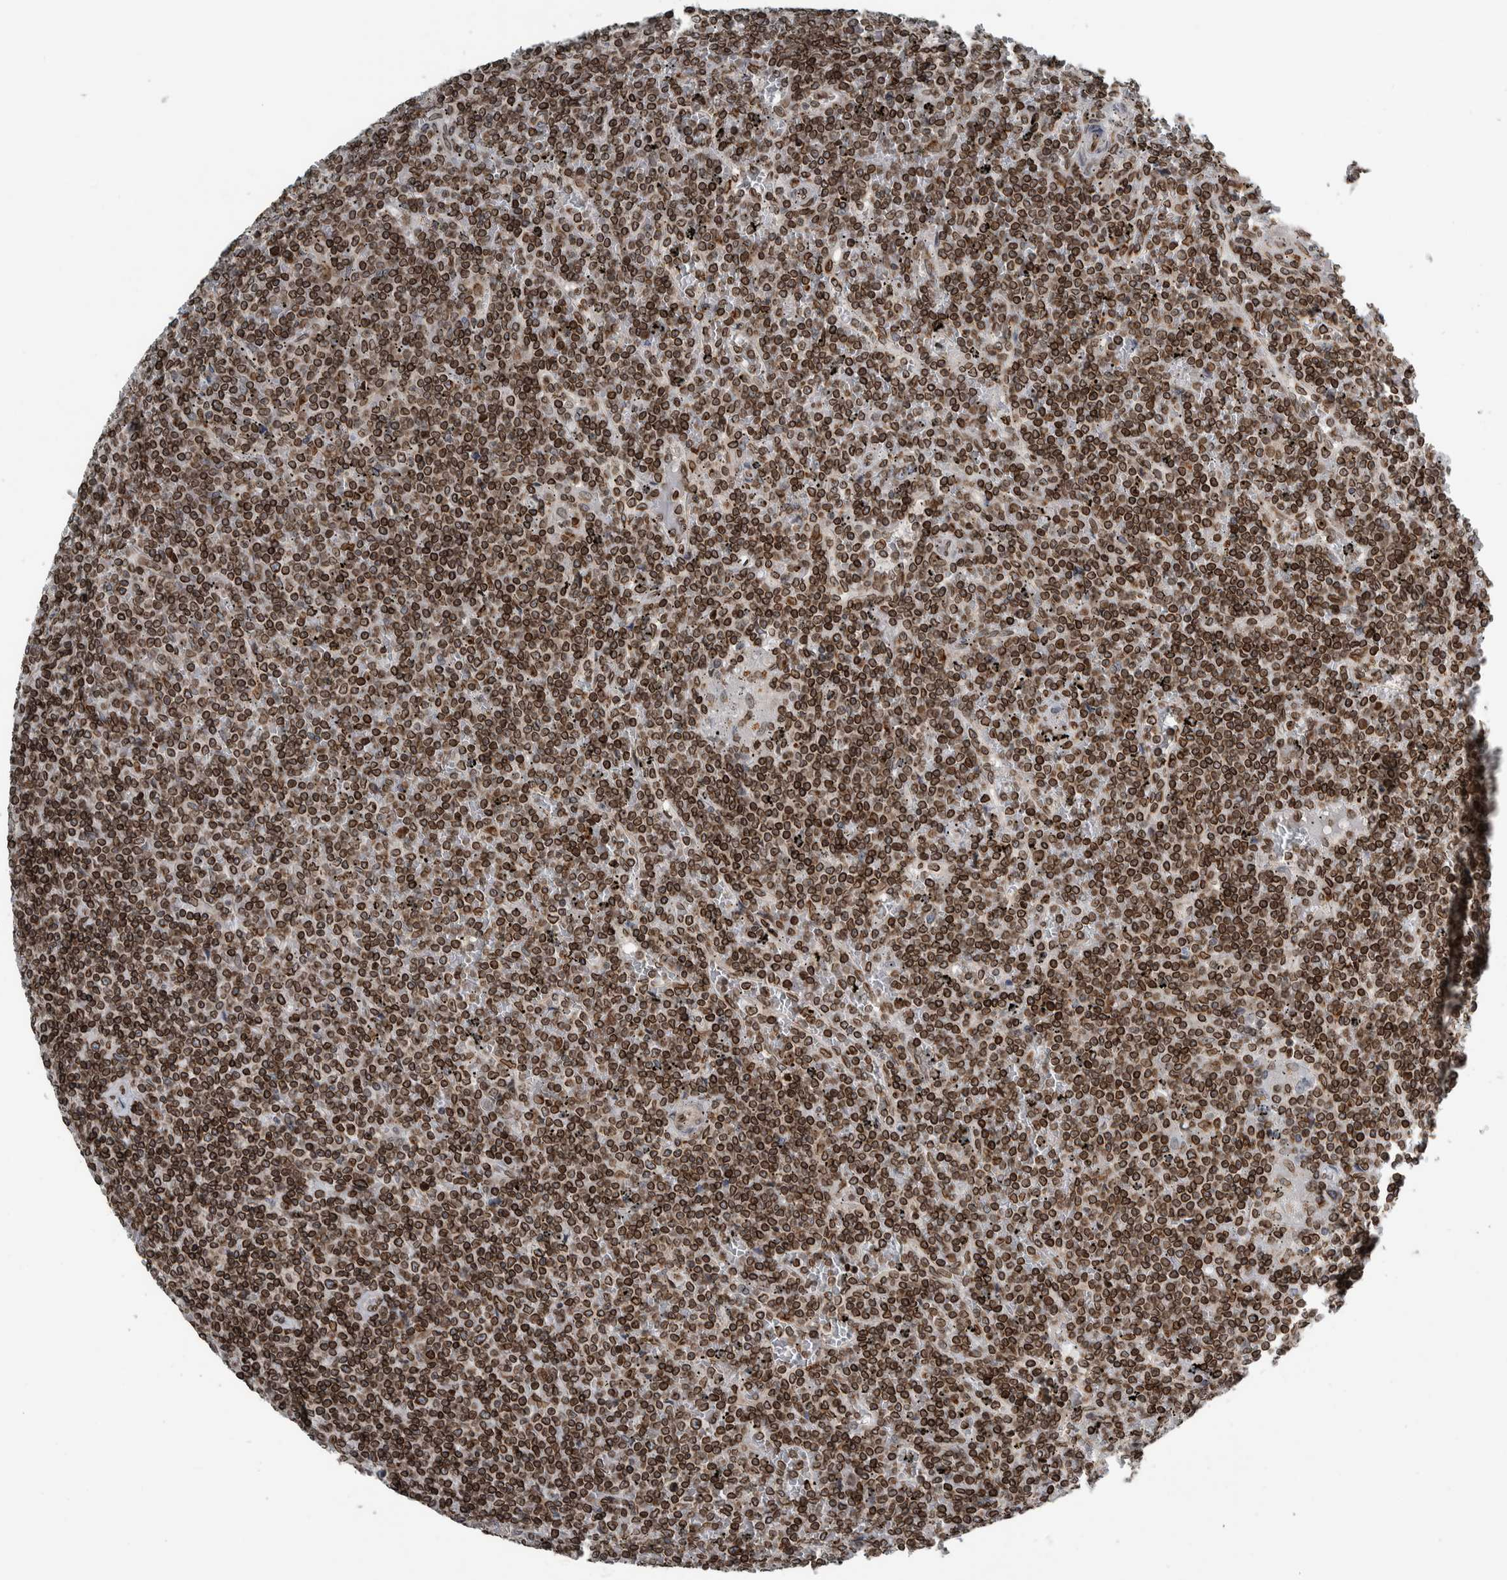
{"staining": {"intensity": "moderate", "quantity": ">75%", "location": "cytoplasmic/membranous,nuclear"}, "tissue": "lymphoma", "cell_type": "Tumor cells", "image_type": "cancer", "snomed": [{"axis": "morphology", "description": "Malignant lymphoma, non-Hodgkin's type, Low grade"}, {"axis": "topography", "description": "Spleen"}], "caption": "Tumor cells display moderate cytoplasmic/membranous and nuclear expression in approximately >75% of cells in malignant lymphoma, non-Hodgkin's type (low-grade).", "gene": "FAM135B", "patient": {"sex": "female", "age": 19}}